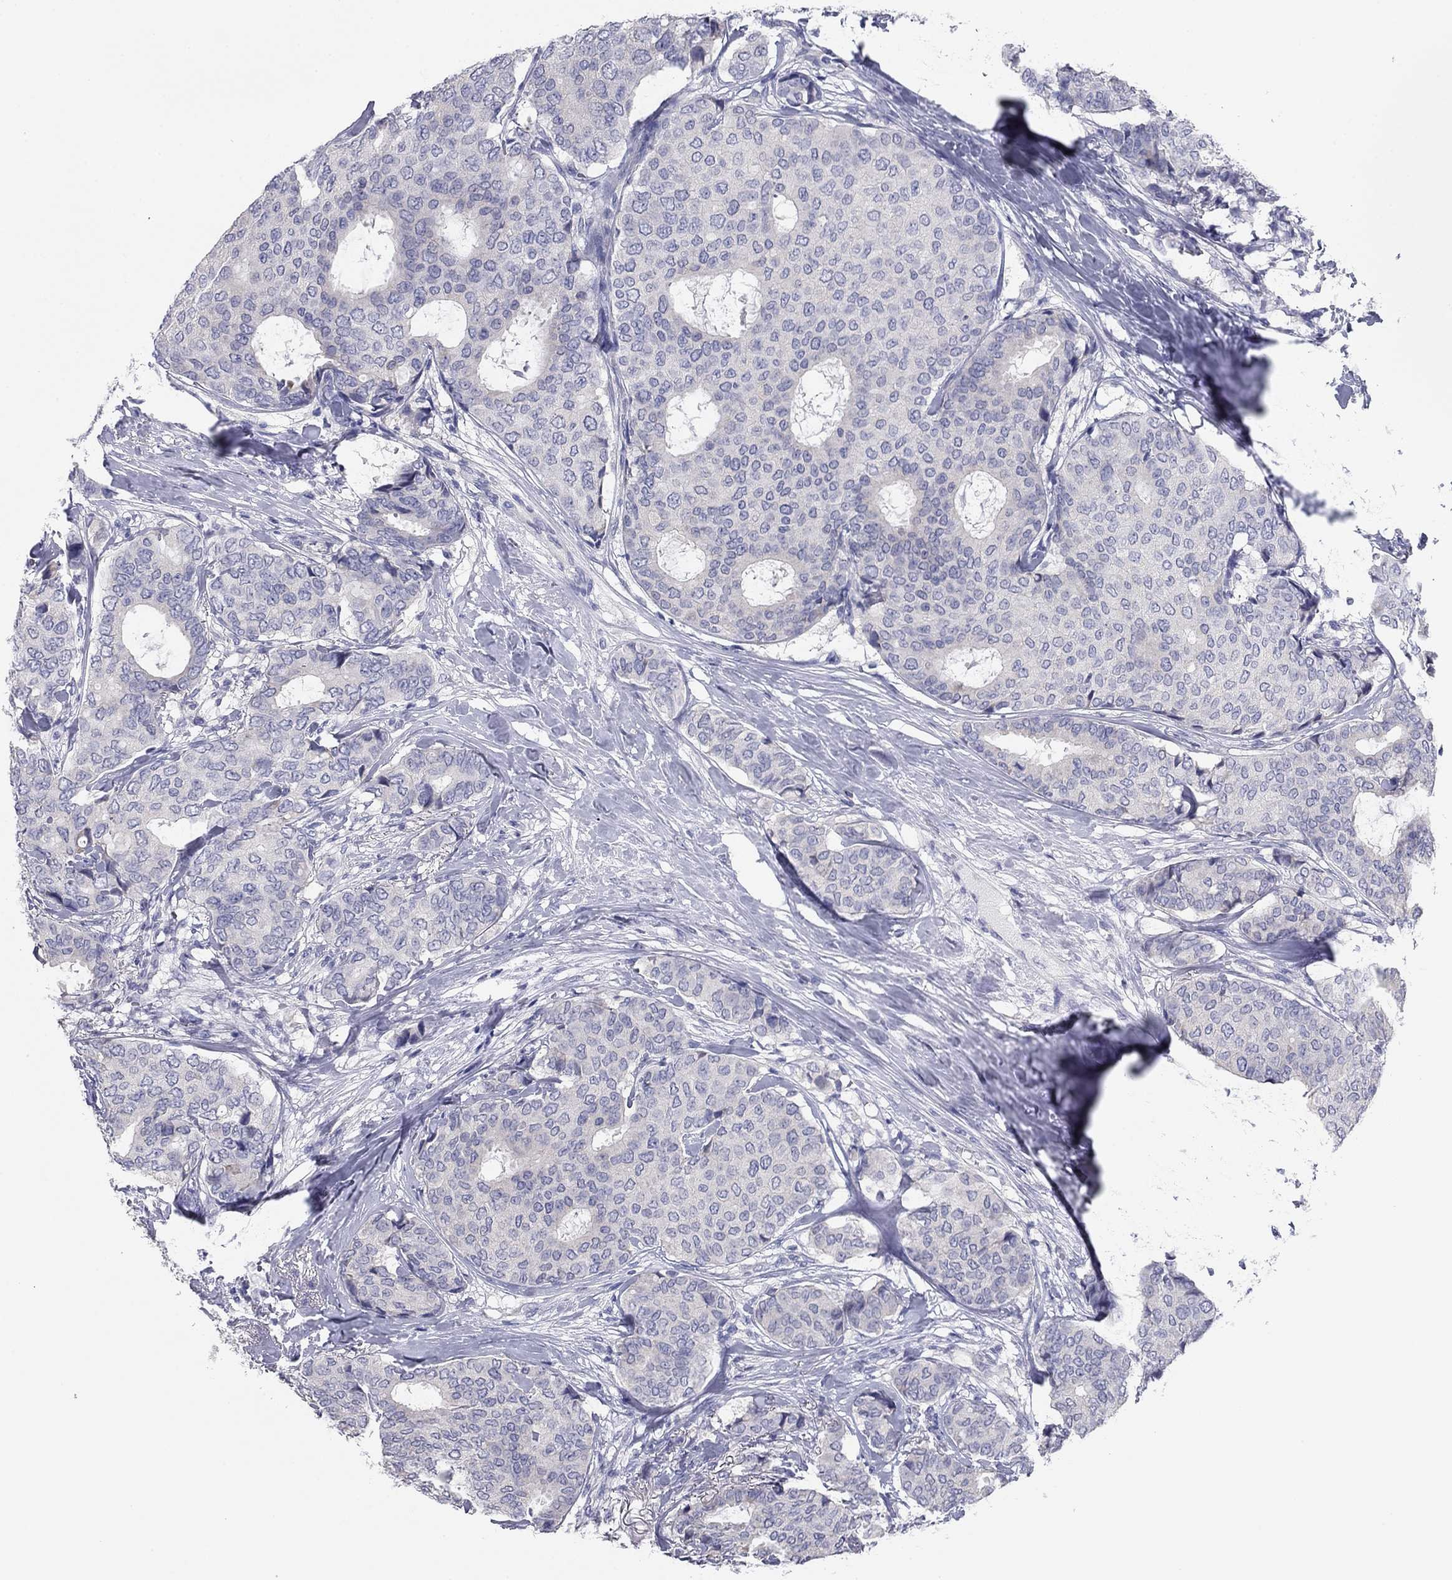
{"staining": {"intensity": "negative", "quantity": "none", "location": "none"}, "tissue": "breast cancer", "cell_type": "Tumor cells", "image_type": "cancer", "snomed": [{"axis": "morphology", "description": "Duct carcinoma"}, {"axis": "topography", "description": "Breast"}], "caption": "IHC of human breast cancer (intraductal carcinoma) reveals no expression in tumor cells.", "gene": "GRK7", "patient": {"sex": "female", "age": 75}}